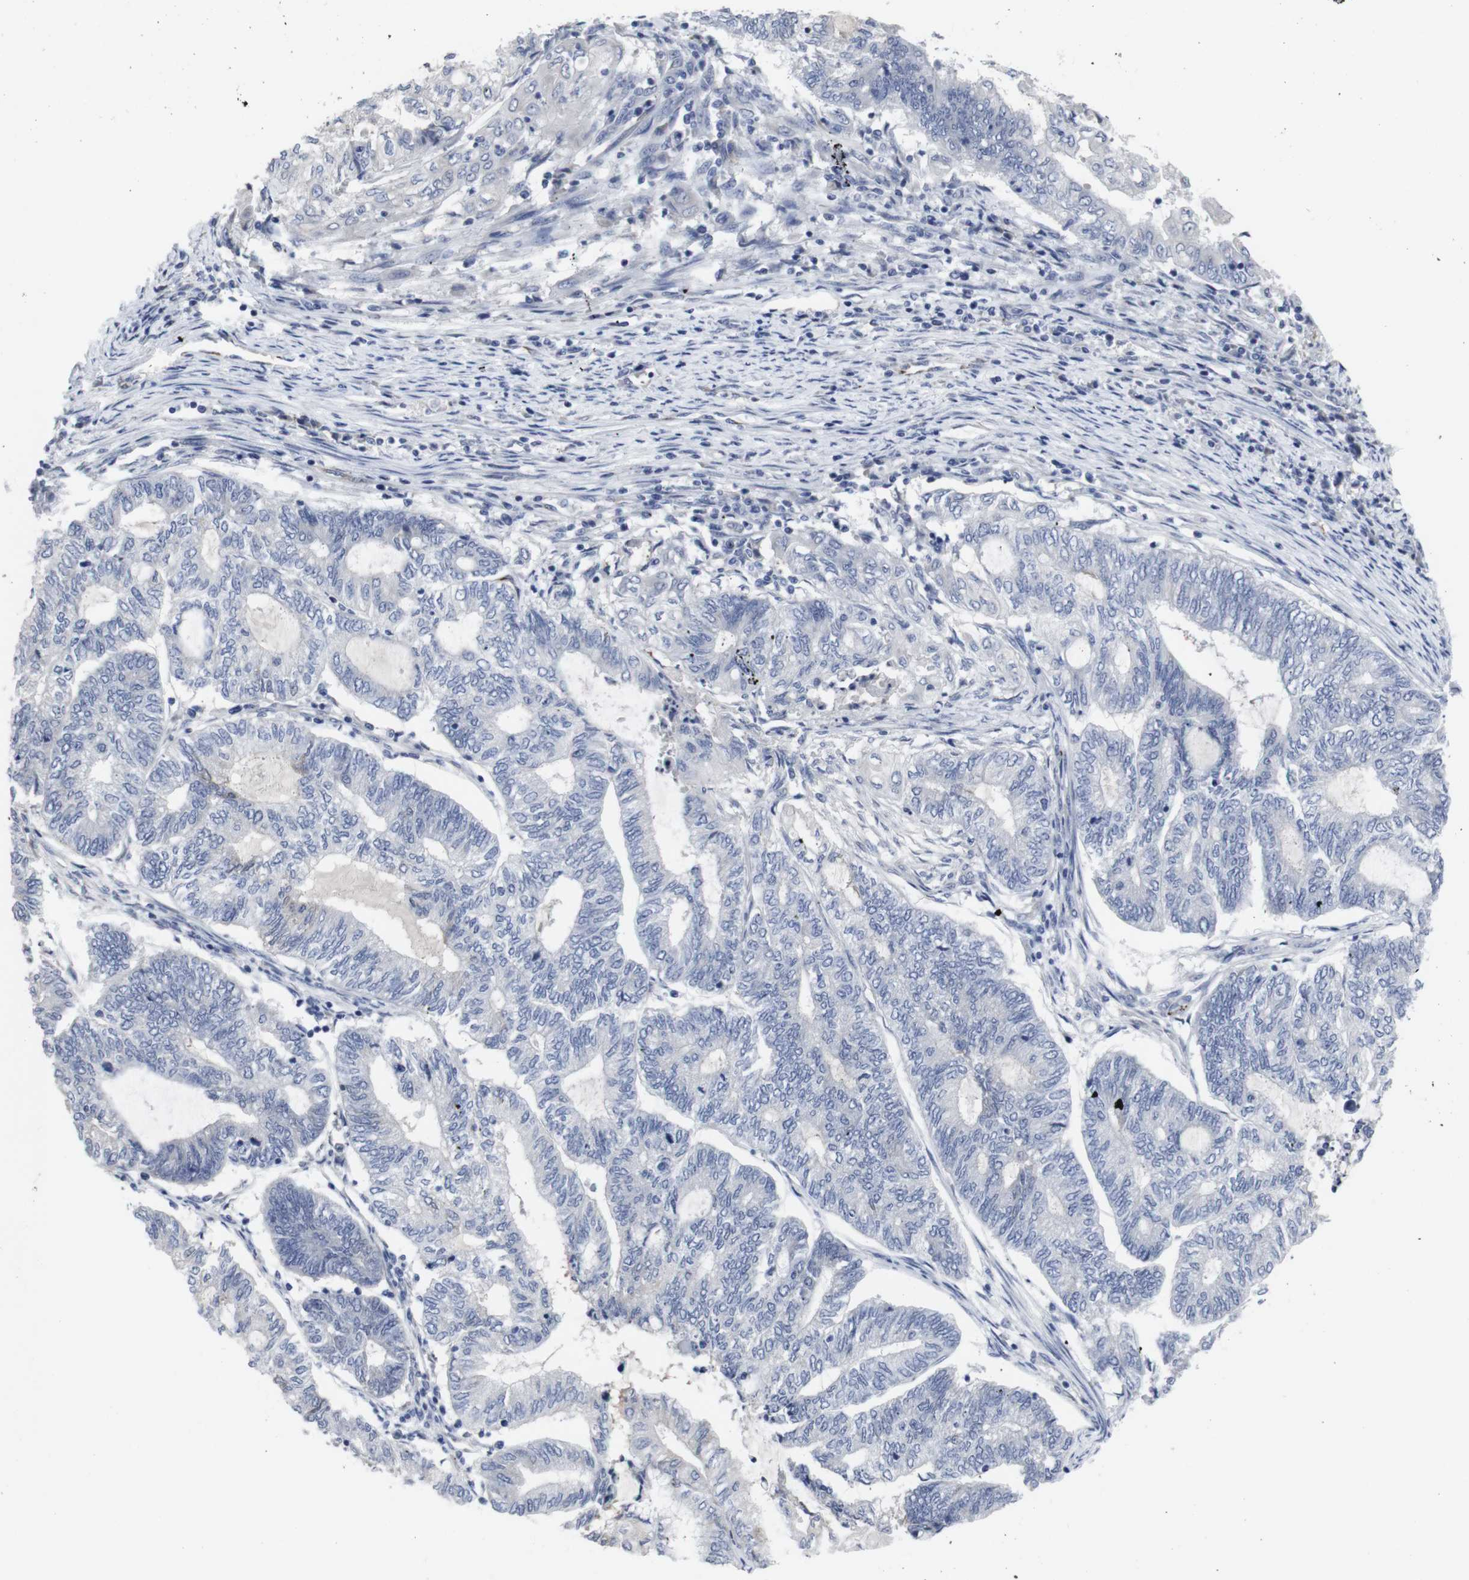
{"staining": {"intensity": "negative", "quantity": "none", "location": "none"}, "tissue": "endometrial cancer", "cell_type": "Tumor cells", "image_type": "cancer", "snomed": [{"axis": "morphology", "description": "Adenocarcinoma, NOS"}, {"axis": "topography", "description": "Uterus"}, {"axis": "topography", "description": "Endometrium"}], "caption": "There is no significant expression in tumor cells of endometrial cancer (adenocarcinoma).", "gene": "SNCG", "patient": {"sex": "female", "age": 70}}